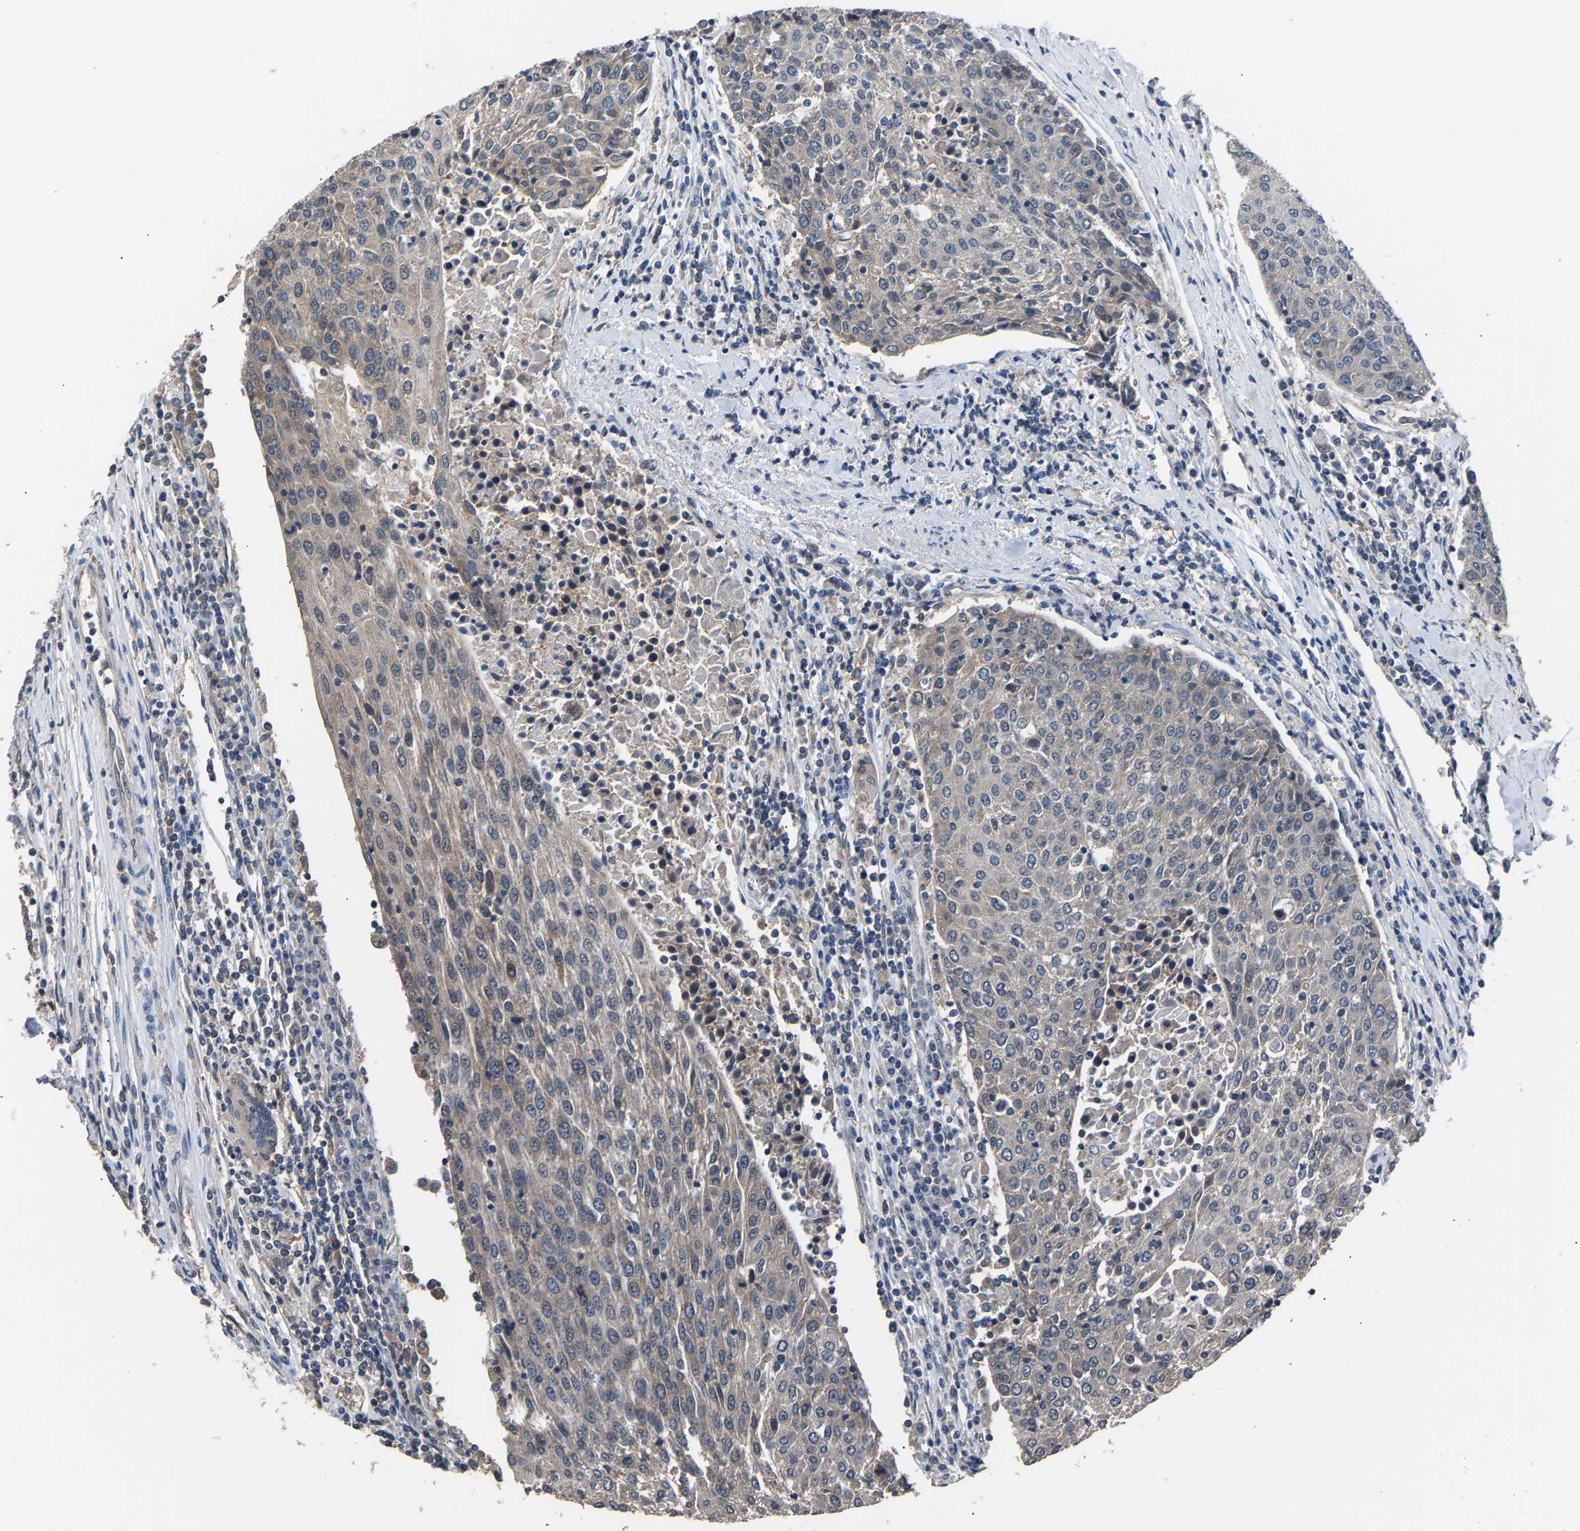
{"staining": {"intensity": "weak", "quantity": "<25%", "location": "cytoplasmic/membranous"}, "tissue": "urothelial cancer", "cell_type": "Tumor cells", "image_type": "cancer", "snomed": [{"axis": "morphology", "description": "Urothelial carcinoma, High grade"}, {"axis": "topography", "description": "Urinary bladder"}], "caption": "DAB immunohistochemical staining of urothelial cancer demonstrates no significant expression in tumor cells.", "gene": "ABCC9", "patient": {"sex": "female", "age": 85}}